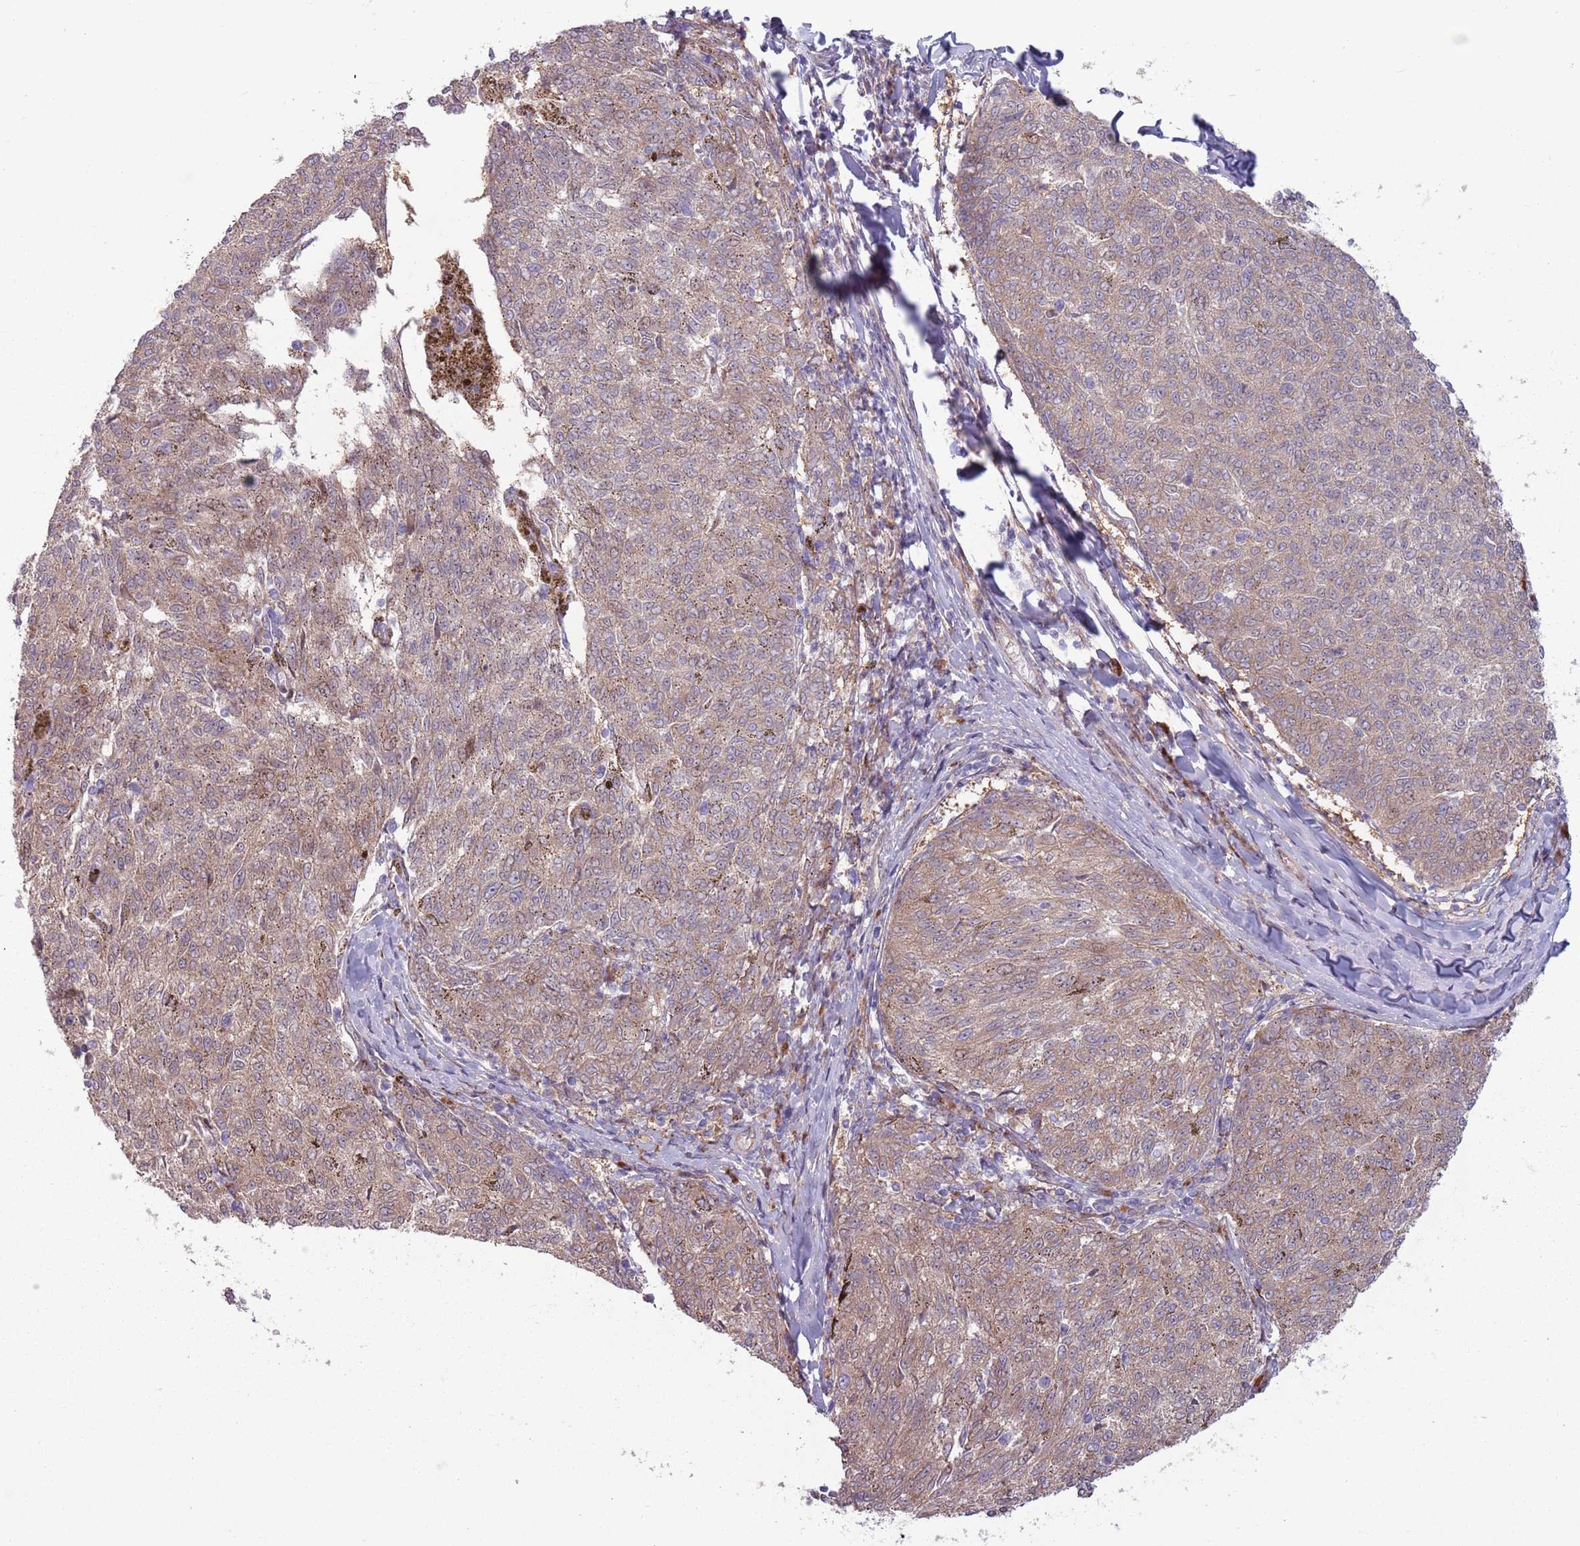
{"staining": {"intensity": "weak", "quantity": ">75%", "location": "cytoplasmic/membranous"}, "tissue": "melanoma", "cell_type": "Tumor cells", "image_type": "cancer", "snomed": [{"axis": "morphology", "description": "Malignant melanoma, NOS"}, {"axis": "topography", "description": "Skin"}], "caption": "Immunohistochemistry micrograph of neoplastic tissue: human malignant melanoma stained using IHC demonstrates low levels of weak protein expression localized specifically in the cytoplasmic/membranous of tumor cells, appearing as a cytoplasmic/membranous brown color.", "gene": "CCDC150", "patient": {"sex": "female", "age": 72}}